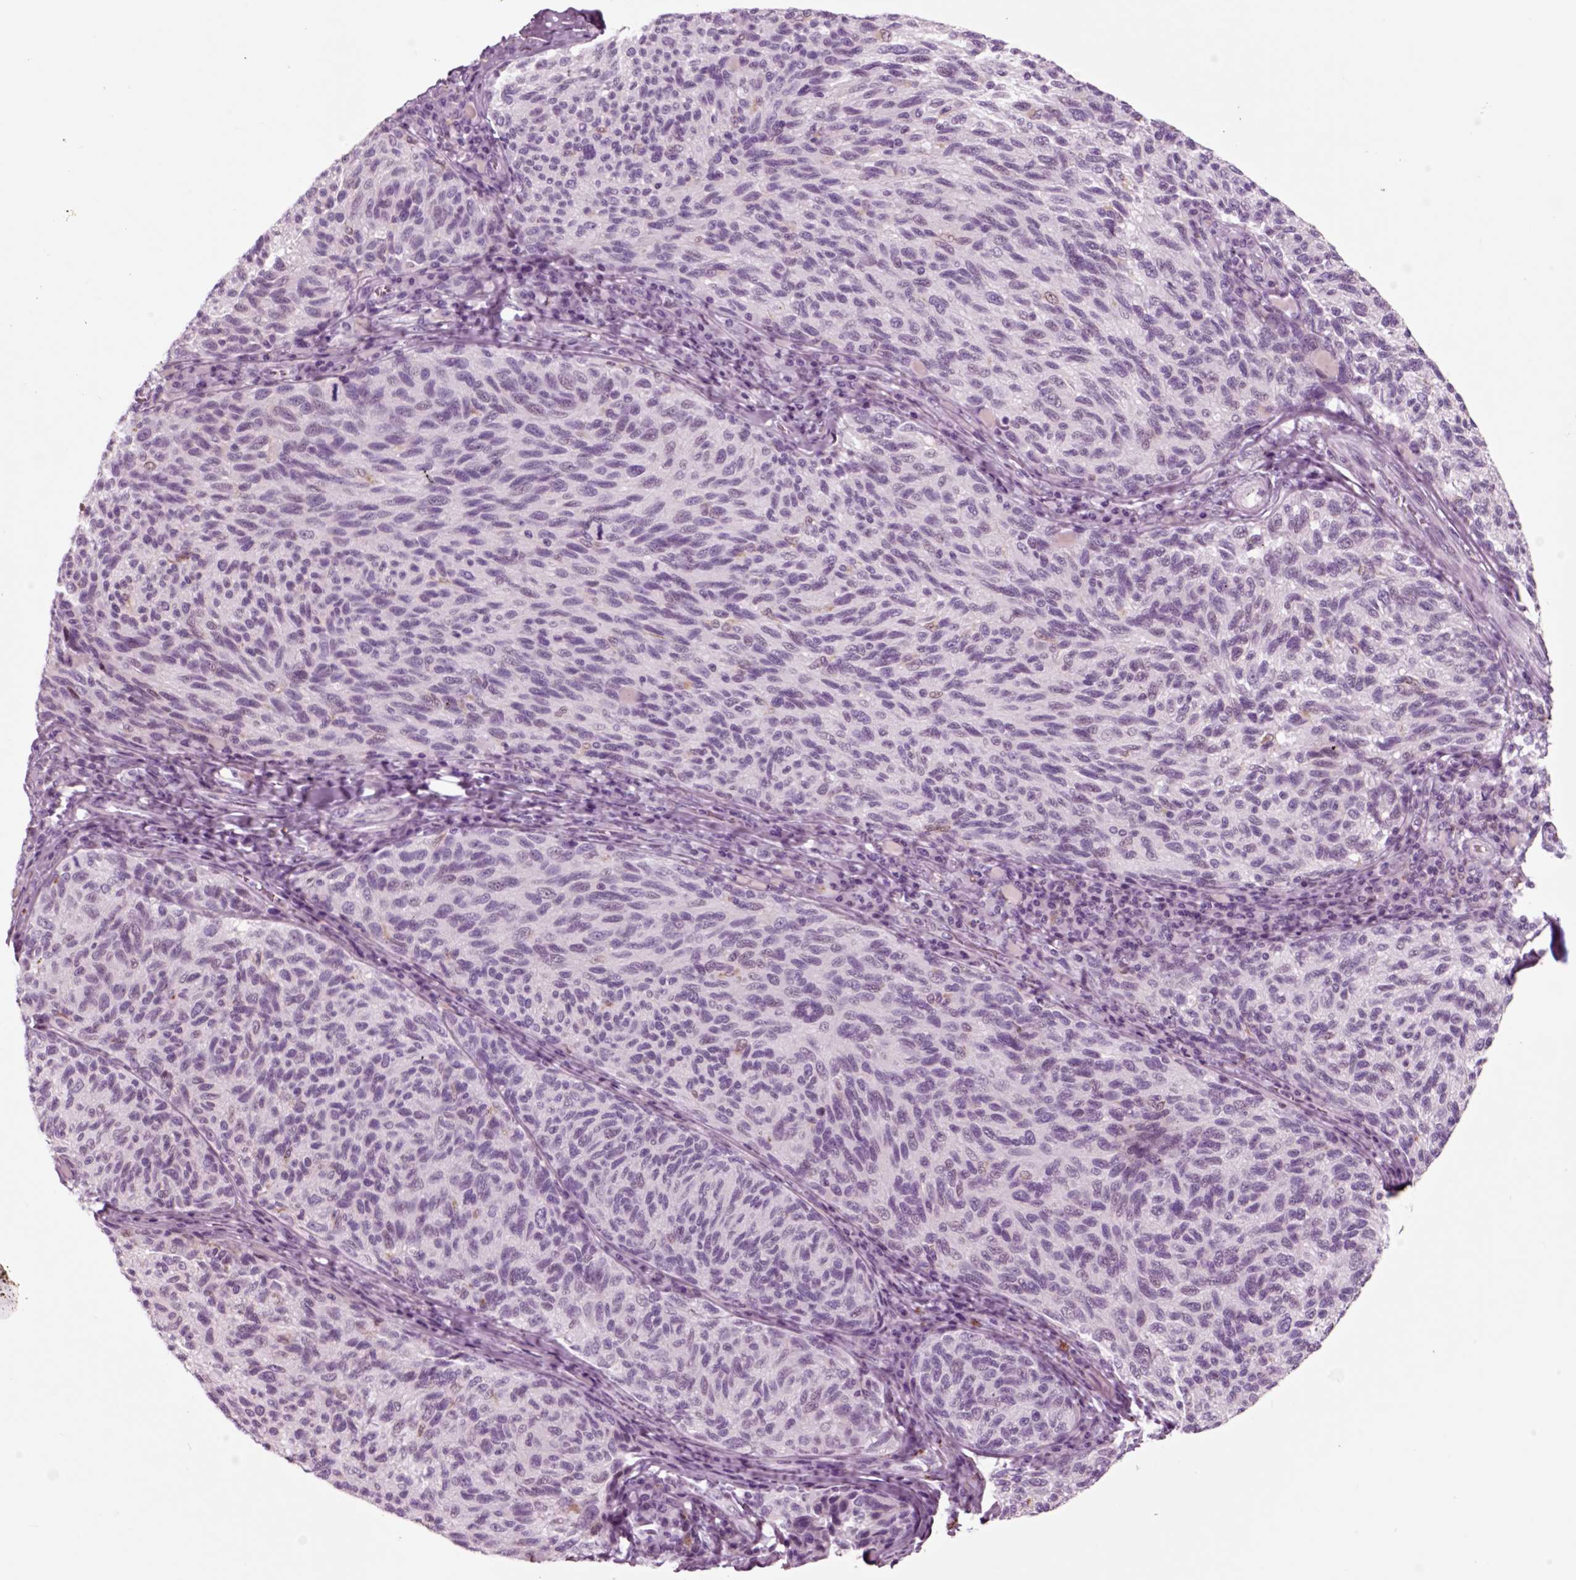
{"staining": {"intensity": "negative", "quantity": "none", "location": "none"}, "tissue": "melanoma", "cell_type": "Tumor cells", "image_type": "cancer", "snomed": [{"axis": "morphology", "description": "Malignant melanoma, NOS"}, {"axis": "topography", "description": "Skin"}], "caption": "IHC histopathology image of neoplastic tissue: human malignant melanoma stained with DAB displays no significant protein positivity in tumor cells.", "gene": "CHGB", "patient": {"sex": "female", "age": 73}}